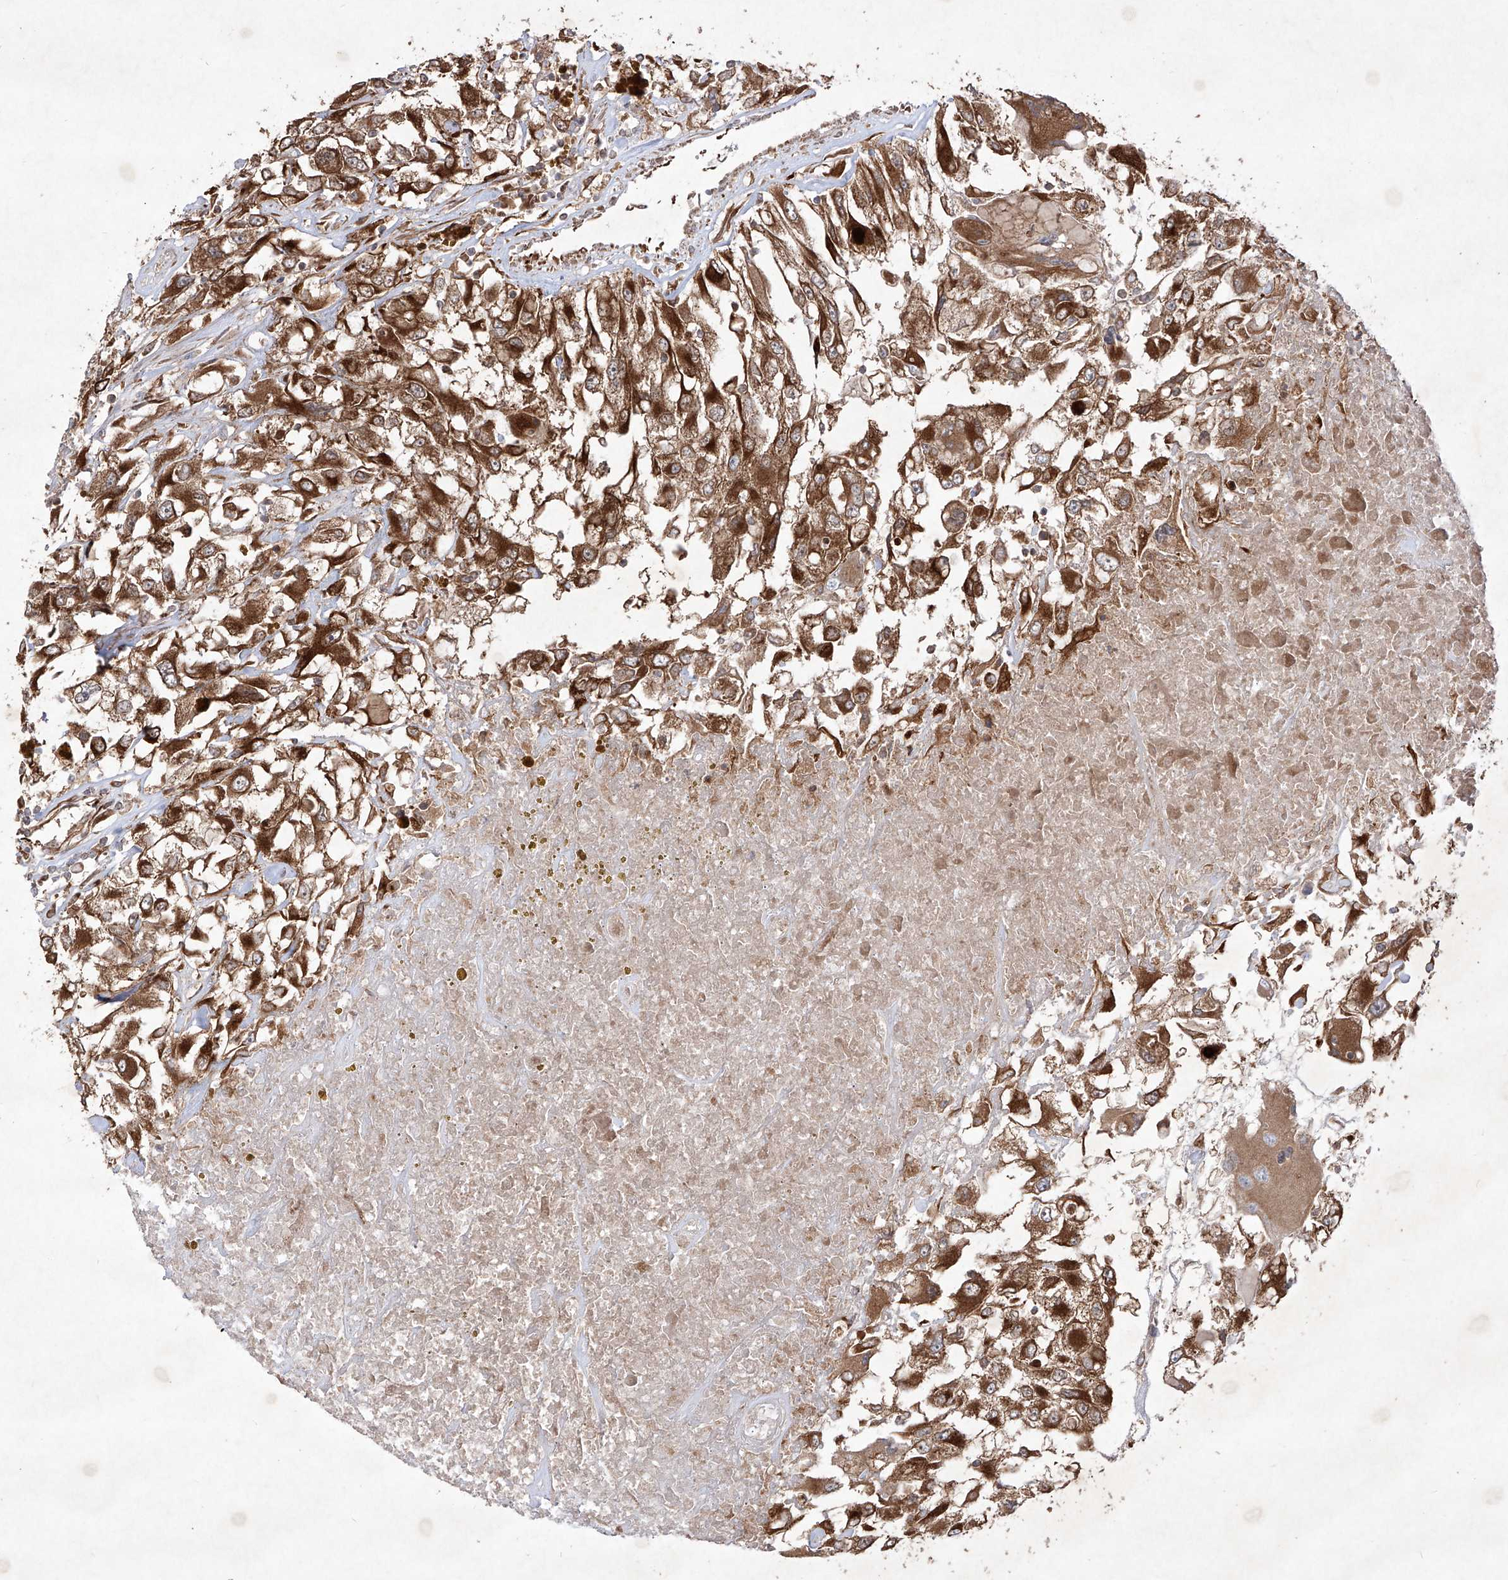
{"staining": {"intensity": "strong", "quantity": ">75%", "location": "cytoplasmic/membranous"}, "tissue": "renal cancer", "cell_type": "Tumor cells", "image_type": "cancer", "snomed": [{"axis": "morphology", "description": "Adenocarcinoma, NOS"}, {"axis": "topography", "description": "Kidney"}], "caption": "IHC of human renal adenocarcinoma reveals high levels of strong cytoplasmic/membranous staining in approximately >75% of tumor cells.", "gene": "YKT6", "patient": {"sex": "female", "age": 52}}